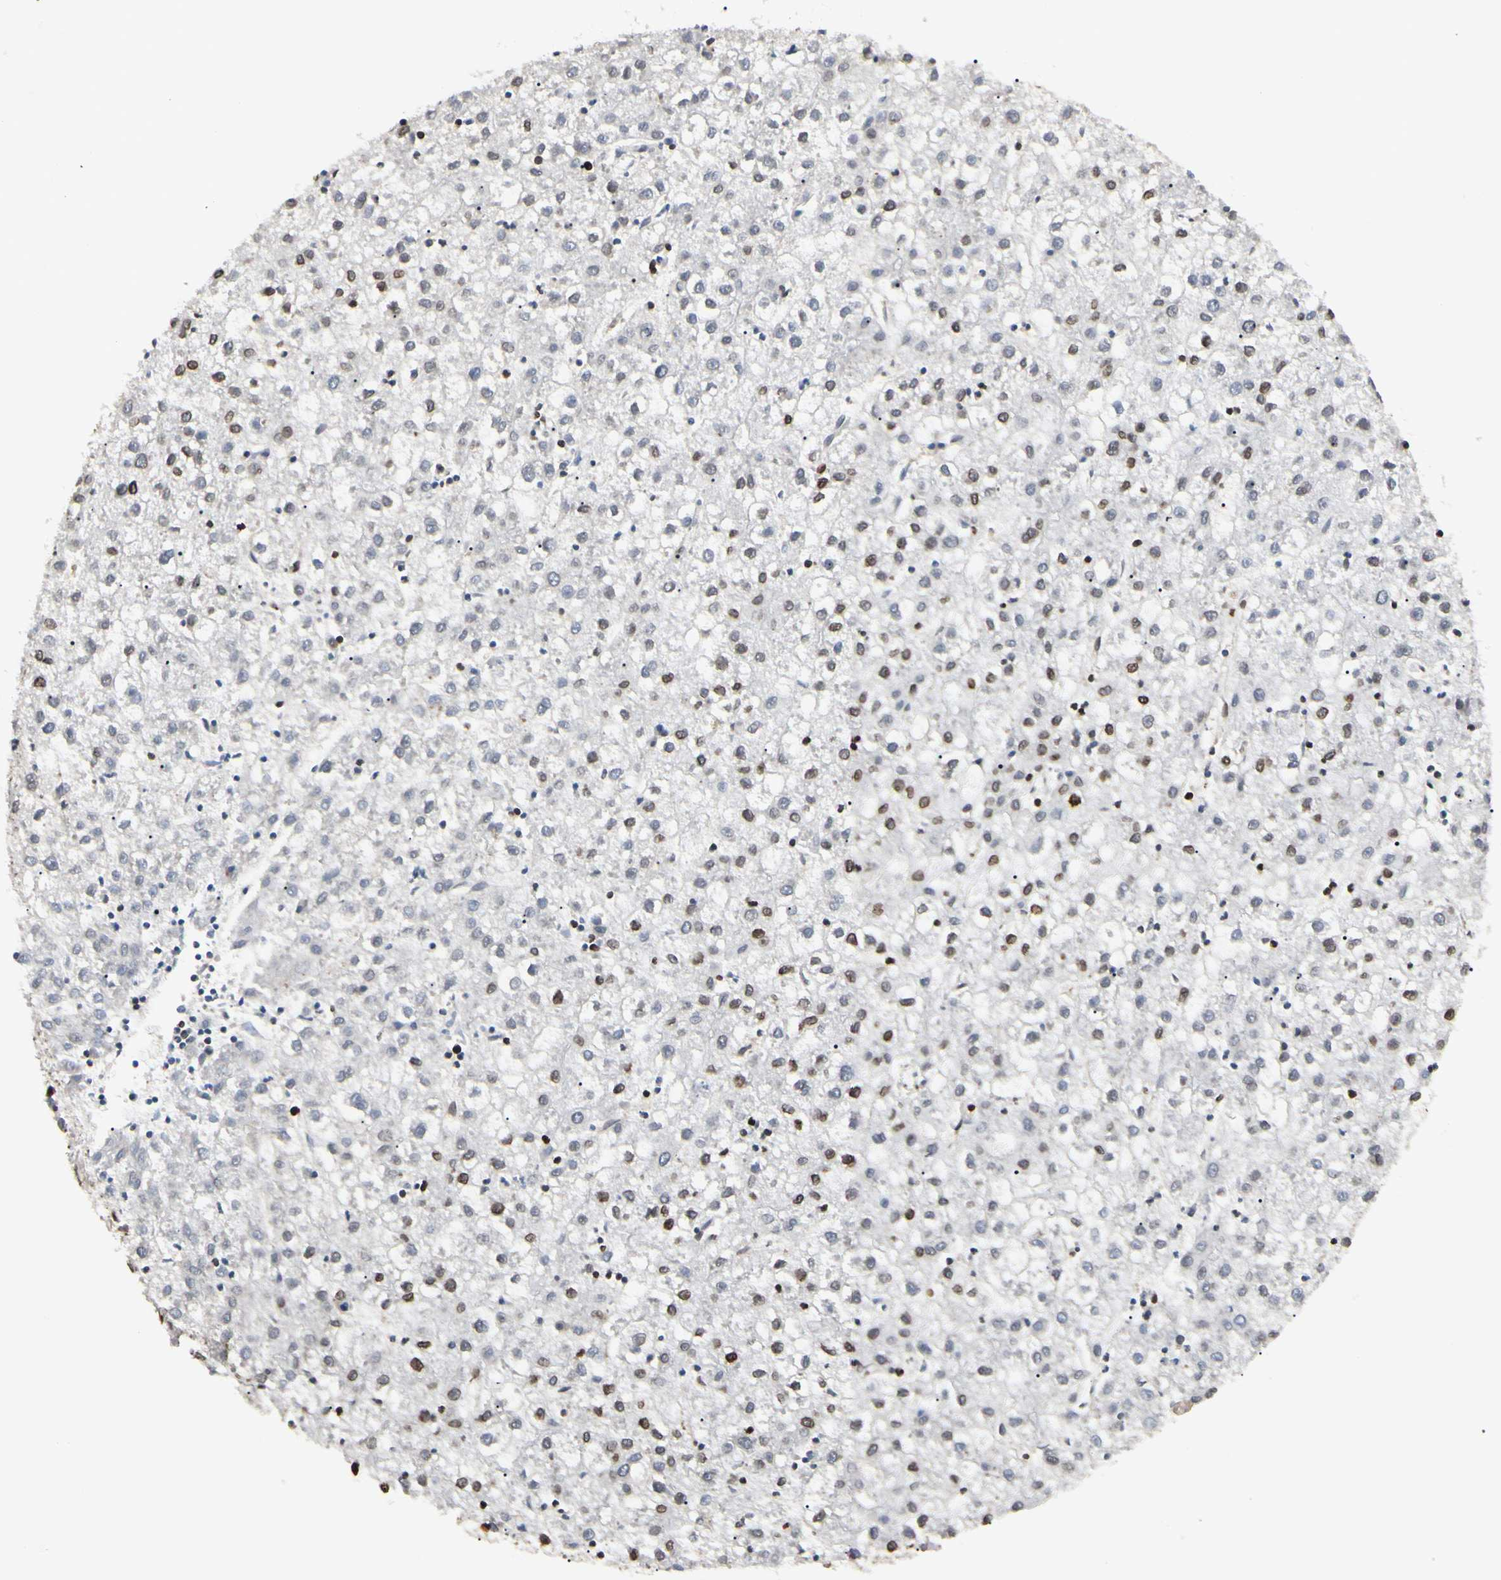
{"staining": {"intensity": "moderate", "quantity": "<25%", "location": "nuclear"}, "tissue": "liver cancer", "cell_type": "Tumor cells", "image_type": "cancer", "snomed": [{"axis": "morphology", "description": "Carcinoma, Hepatocellular, NOS"}, {"axis": "topography", "description": "Liver"}], "caption": "Protein staining of liver cancer (hepatocellular carcinoma) tissue demonstrates moderate nuclear staining in about <25% of tumor cells.", "gene": "TMPO", "patient": {"sex": "male", "age": 72}}